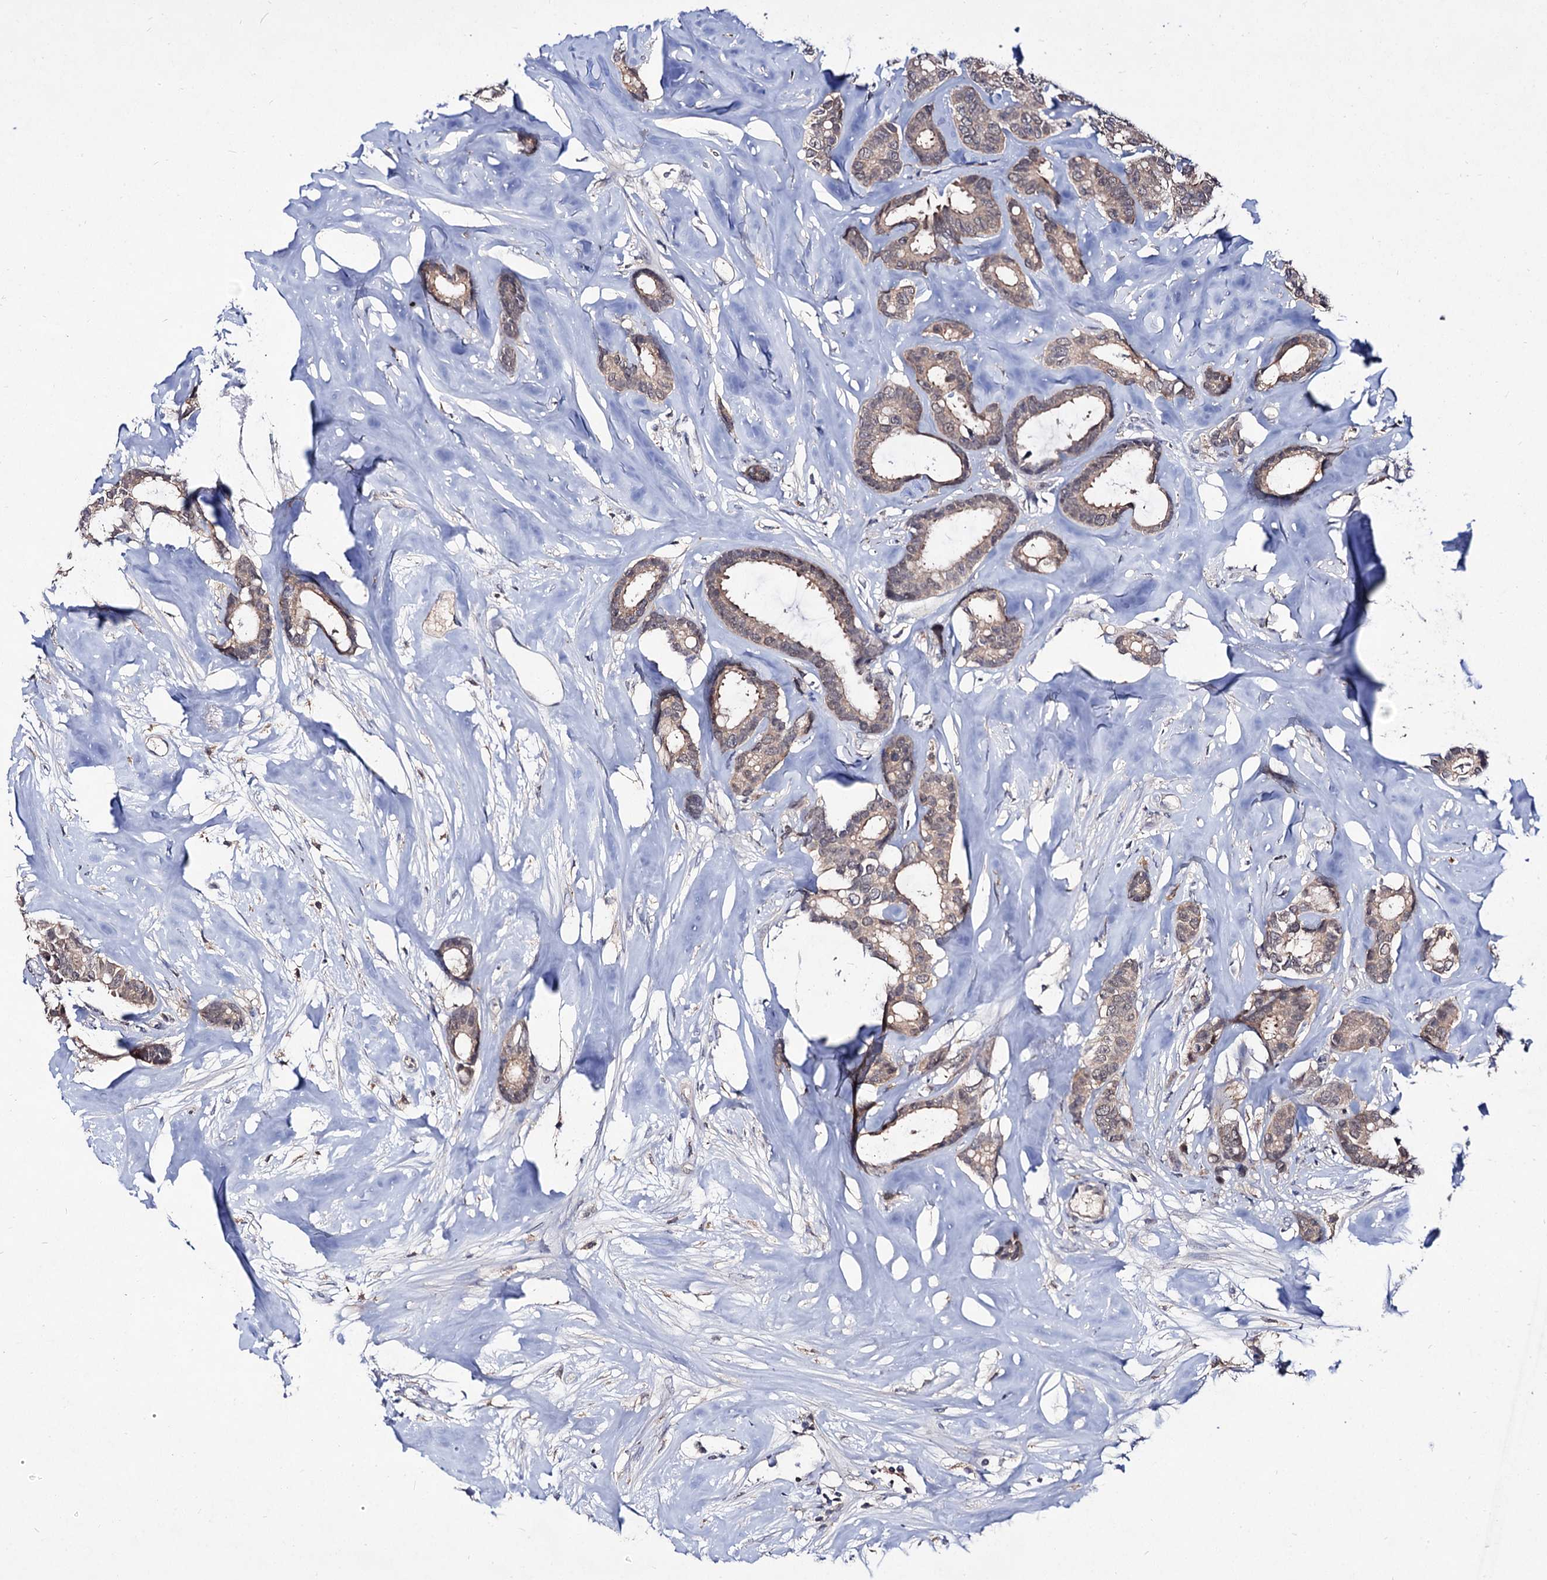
{"staining": {"intensity": "weak", "quantity": "25%-75%", "location": "cytoplasmic/membranous"}, "tissue": "breast cancer", "cell_type": "Tumor cells", "image_type": "cancer", "snomed": [{"axis": "morphology", "description": "Duct carcinoma"}, {"axis": "topography", "description": "Breast"}], "caption": "Immunohistochemical staining of breast invasive ductal carcinoma reveals low levels of weak cytoplasmic/membranous protein positivity in about 25%-75% of tumor cells.", "gene": "ACTR6", "patient": {"sex": "female", "age": 87}}